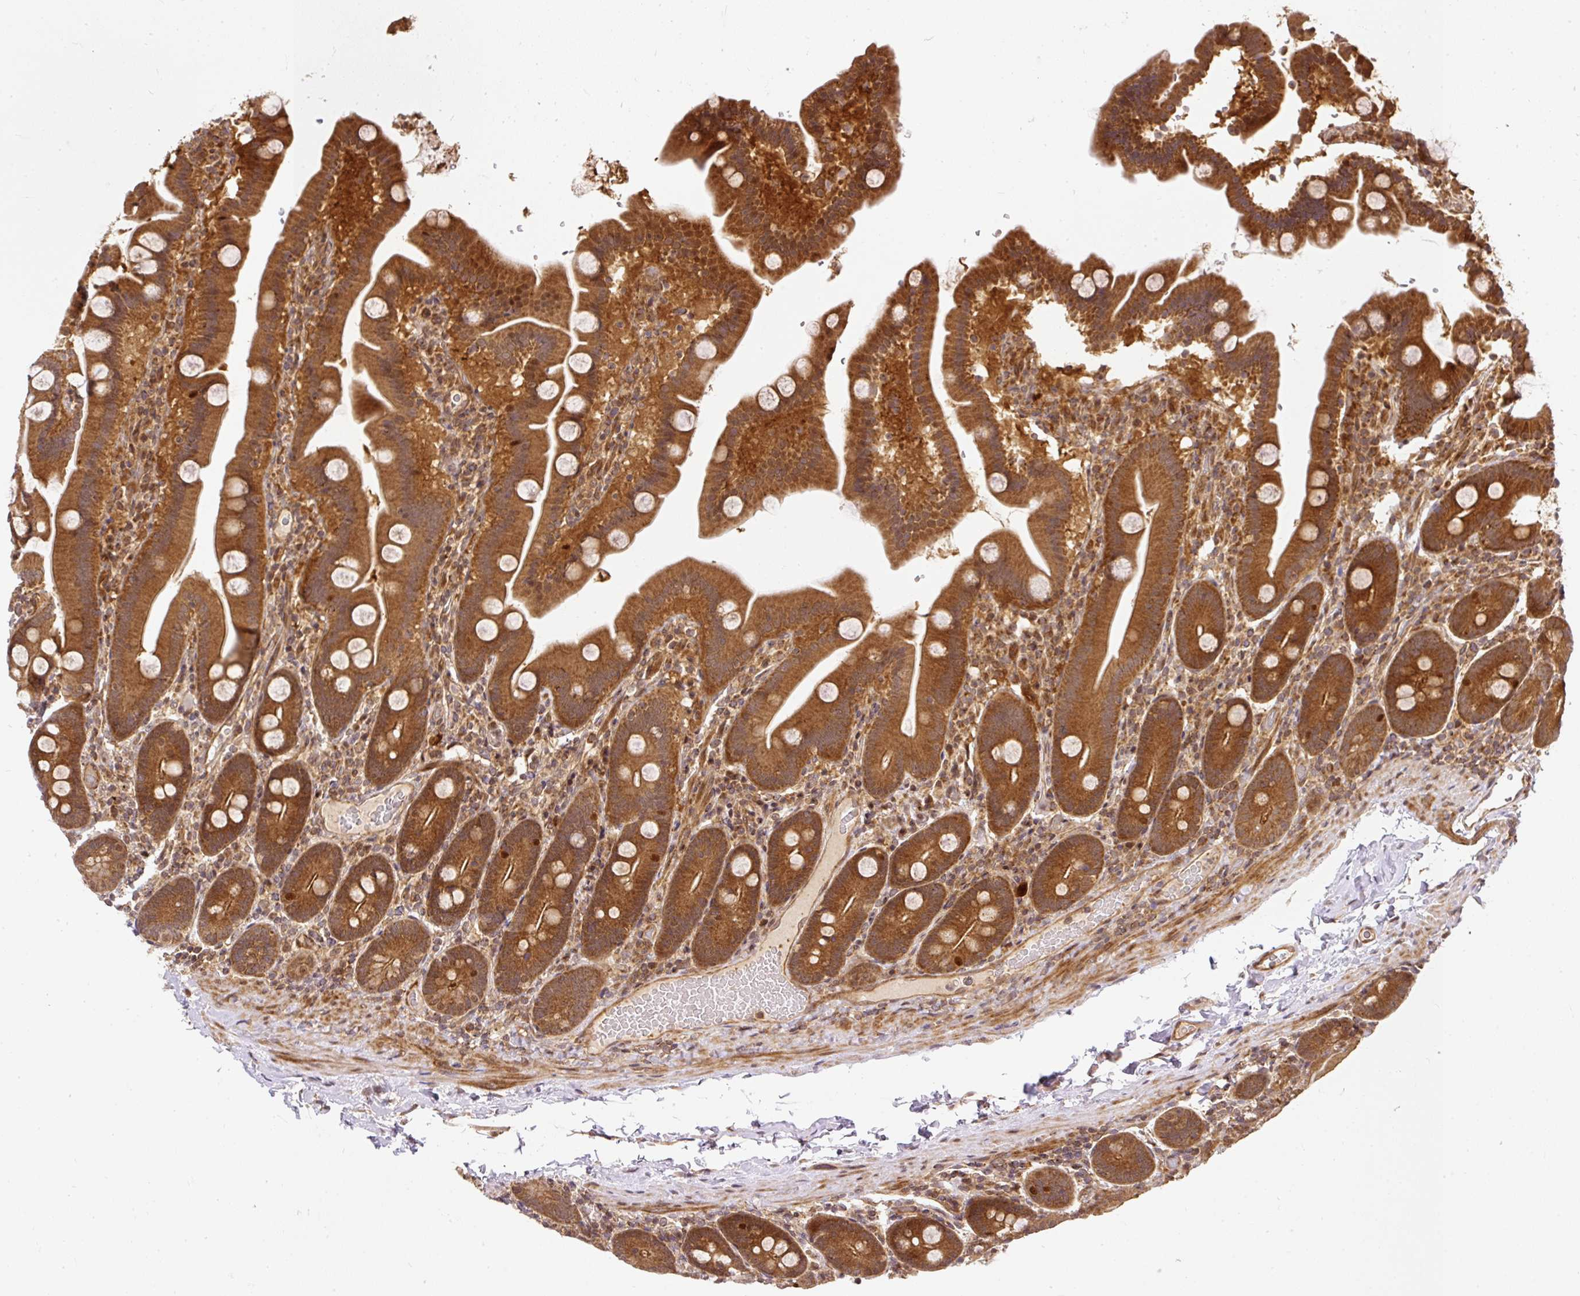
{"staining": {"intensity": "strong", "quantity": ">75%", "location": "cytoplasmic/membranous,nuclear"}, "tissue": "duodenum", "cell_type": "Glandular cells", "image_type": "normal", "snomed": [{"axis": "morphology", "description": "Normal tissue, NOS"}, {"axis": "topography", "description": "Duodenum"}], "caption": "An IHC histopathology image of normal tissue is shown. Protein staining in brown shows strong cytoplasmic/membranous,nuclear positivity in duodenum within glandular cells.", "gene": "PSMD1", "patient": {"sex": "male", "age": 55}}